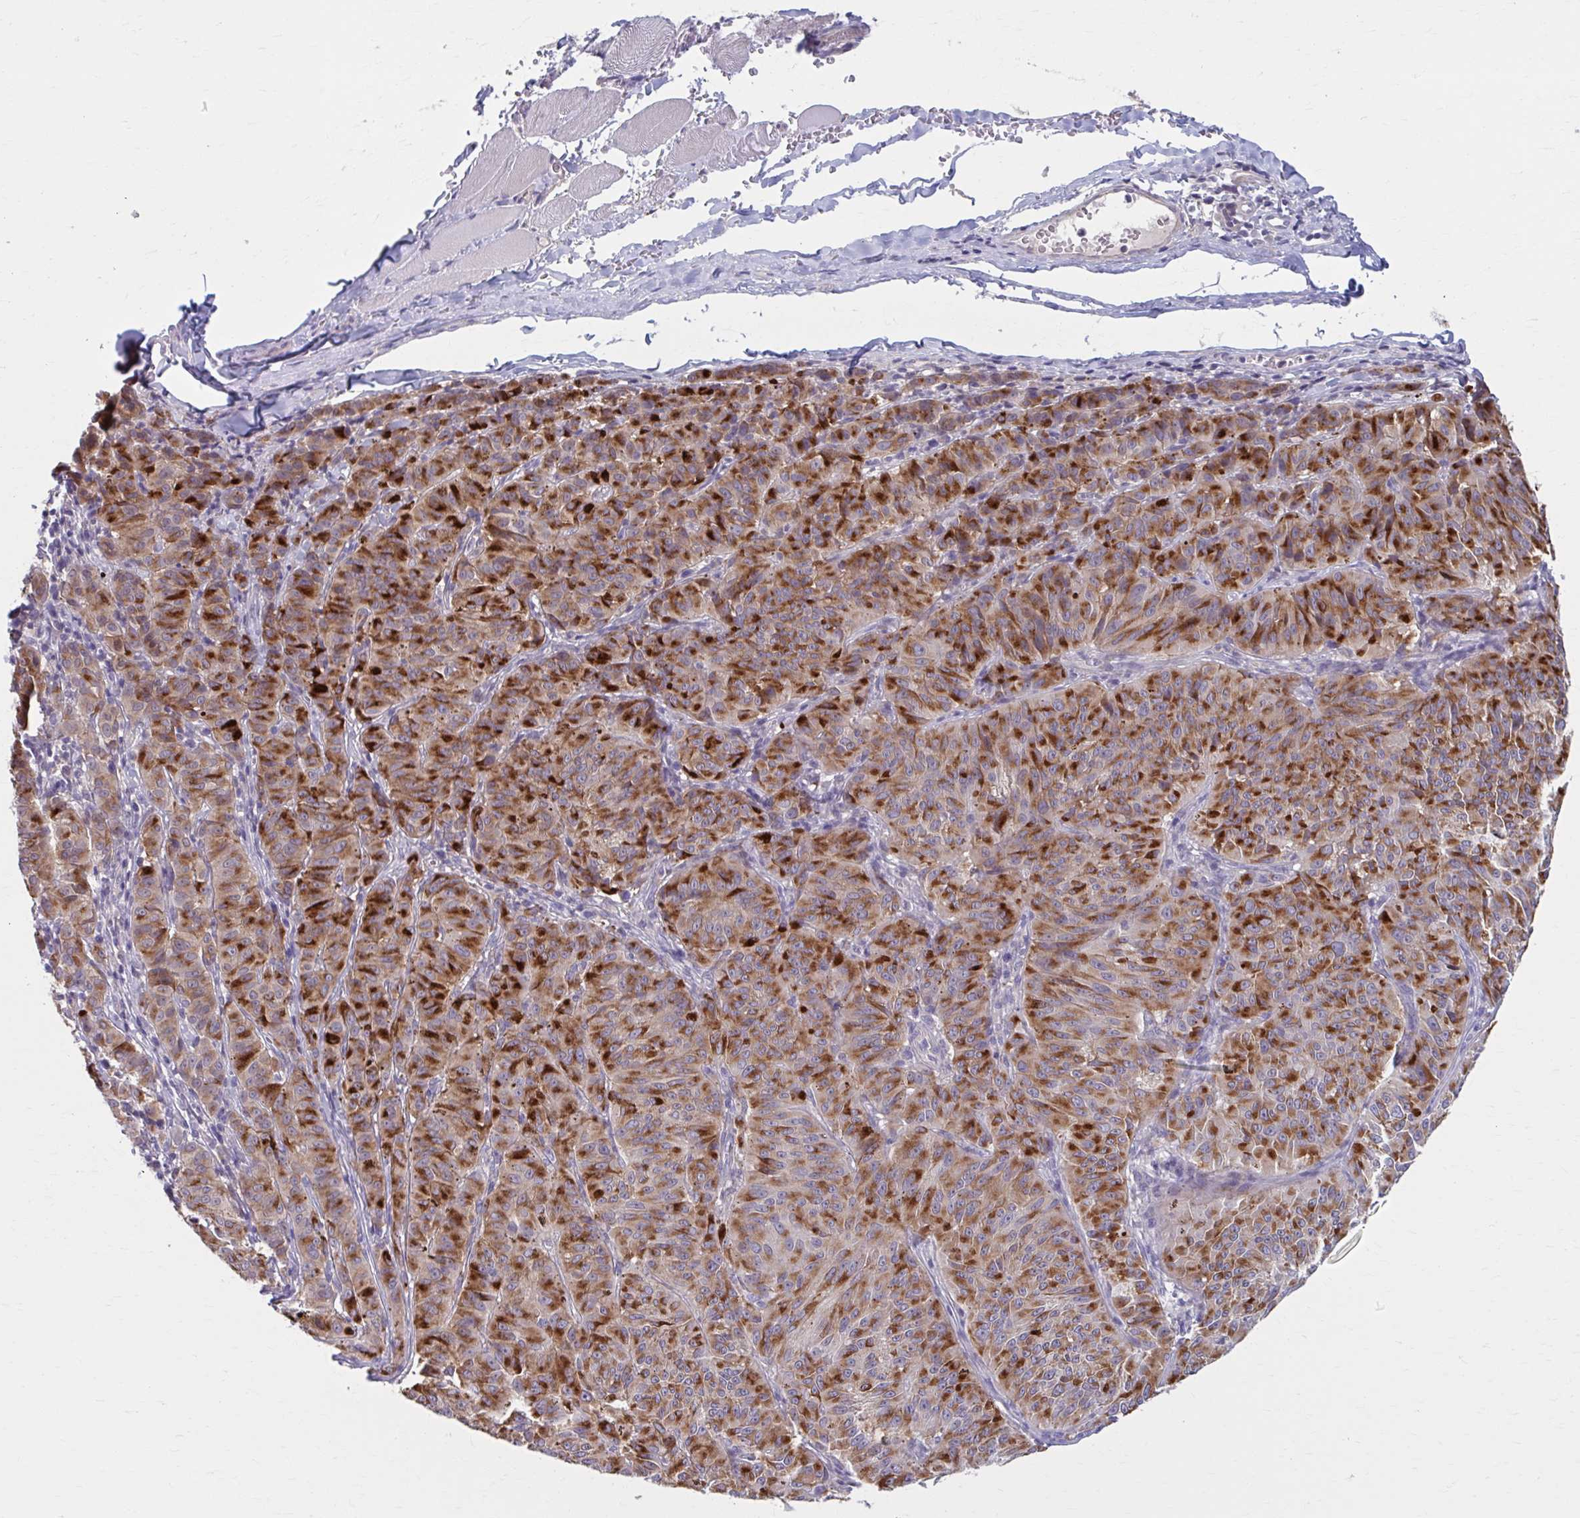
{"staining": {"intensity": "moderate", "quantity": ">75%", "location": "cytoplasmic/membranous"}, "tissue": "melanoma", "cell_type": "Tumor cells", "image_type": "cancer", "snomed": [{"axis": "morphology", "description": "Malignant melanoma, NOS"}, {"axis": "topography", "description": "Skin"}], "caption": "Human melanoma stained with a brown dye demonstrates moderate cytoplasmic/membranous positive positivity in about >75% of tumor cells.", "gene": "CHST3", "patient": {"sex": "female", "age": 72}}